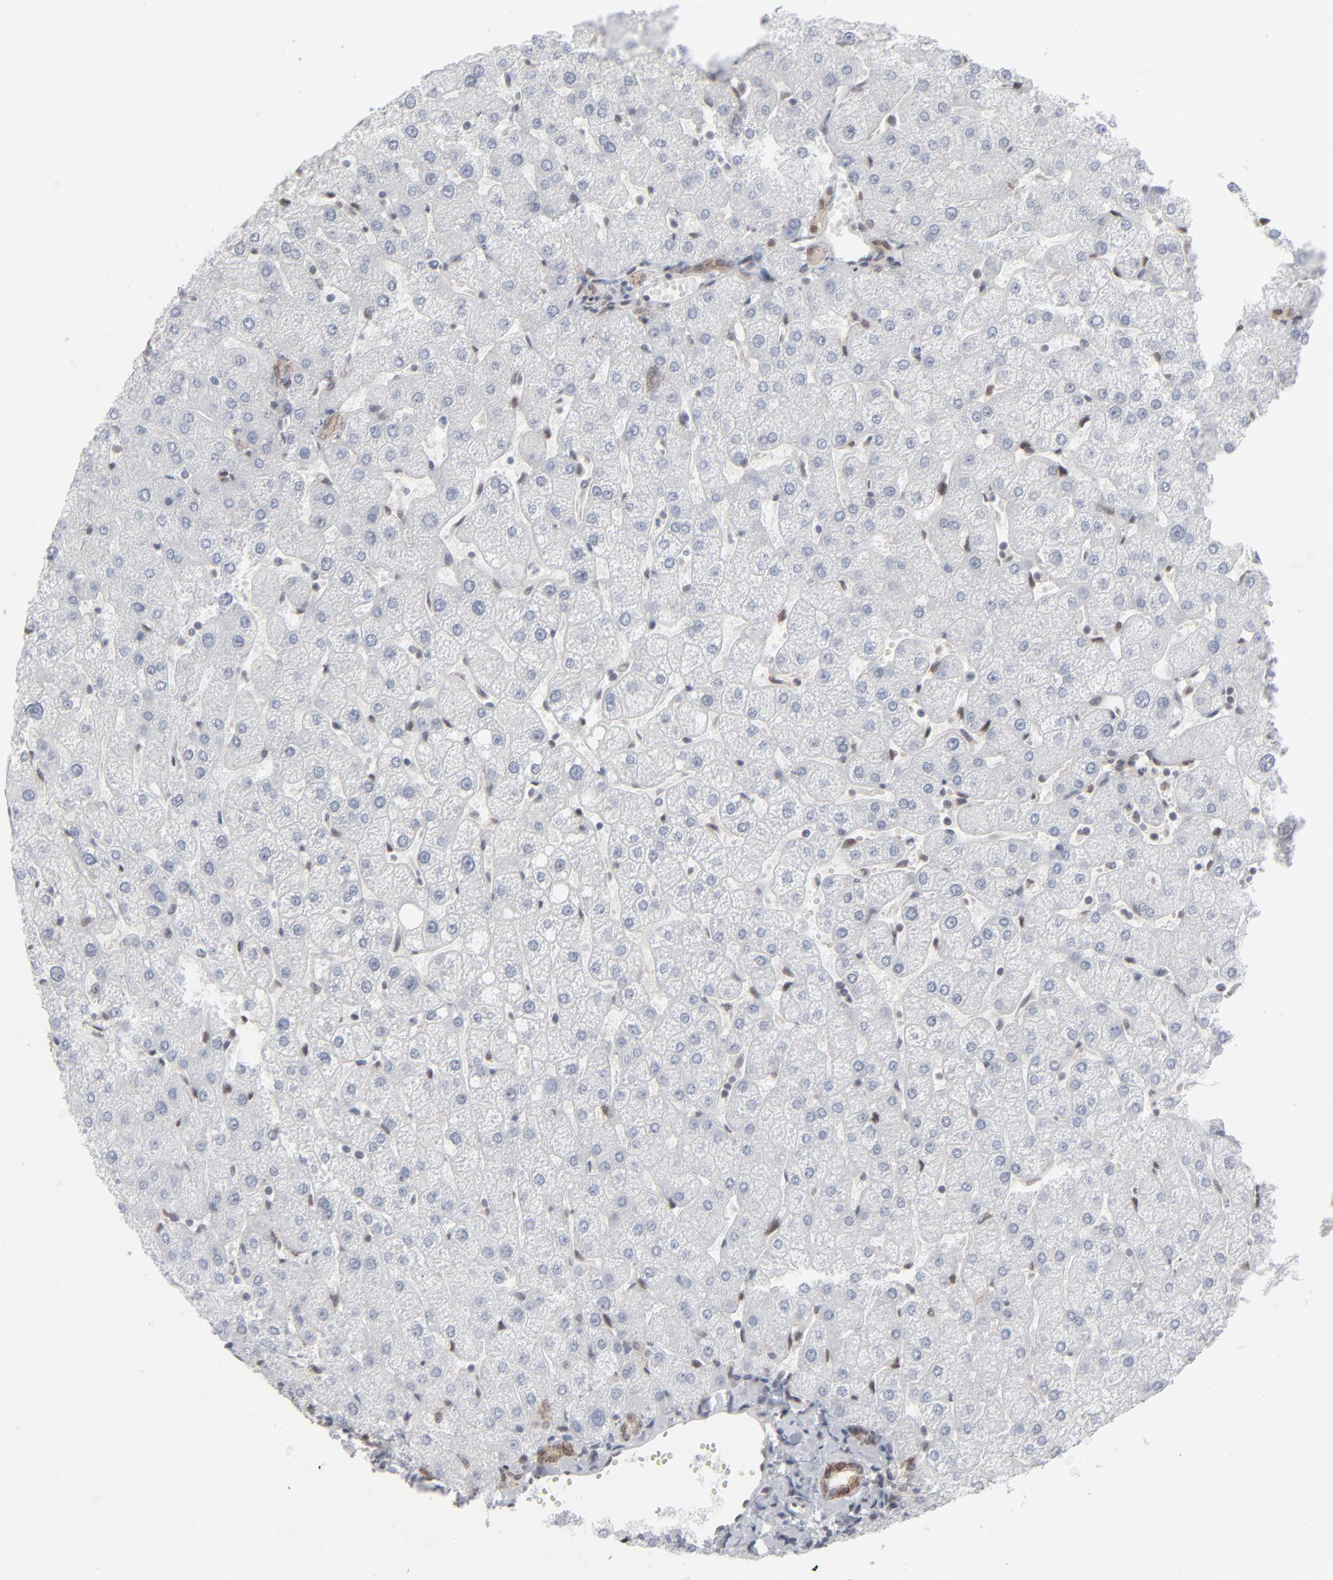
{"staining": {"intensity": "weak", "quantity": ">75%", "location": "cytoplasmic/membranous"}, "tissue": "liver", "cell_type": "Cholangiocytes", "image_type": "normal", "snomed": [{"axis": "morphology", "description": "Normal tissue, NOS"}, {"axis": "topography", "description": "Liver"}], "caption": "Immunohistochemistry micrograph of normal liver stained for a protein (brown), which shows low levels of weak cytoplasmic/membranous staining in about >75% of cholangiocytes.", "gene": "IRF9", "patient": {"sex": "male", "age": 67}}